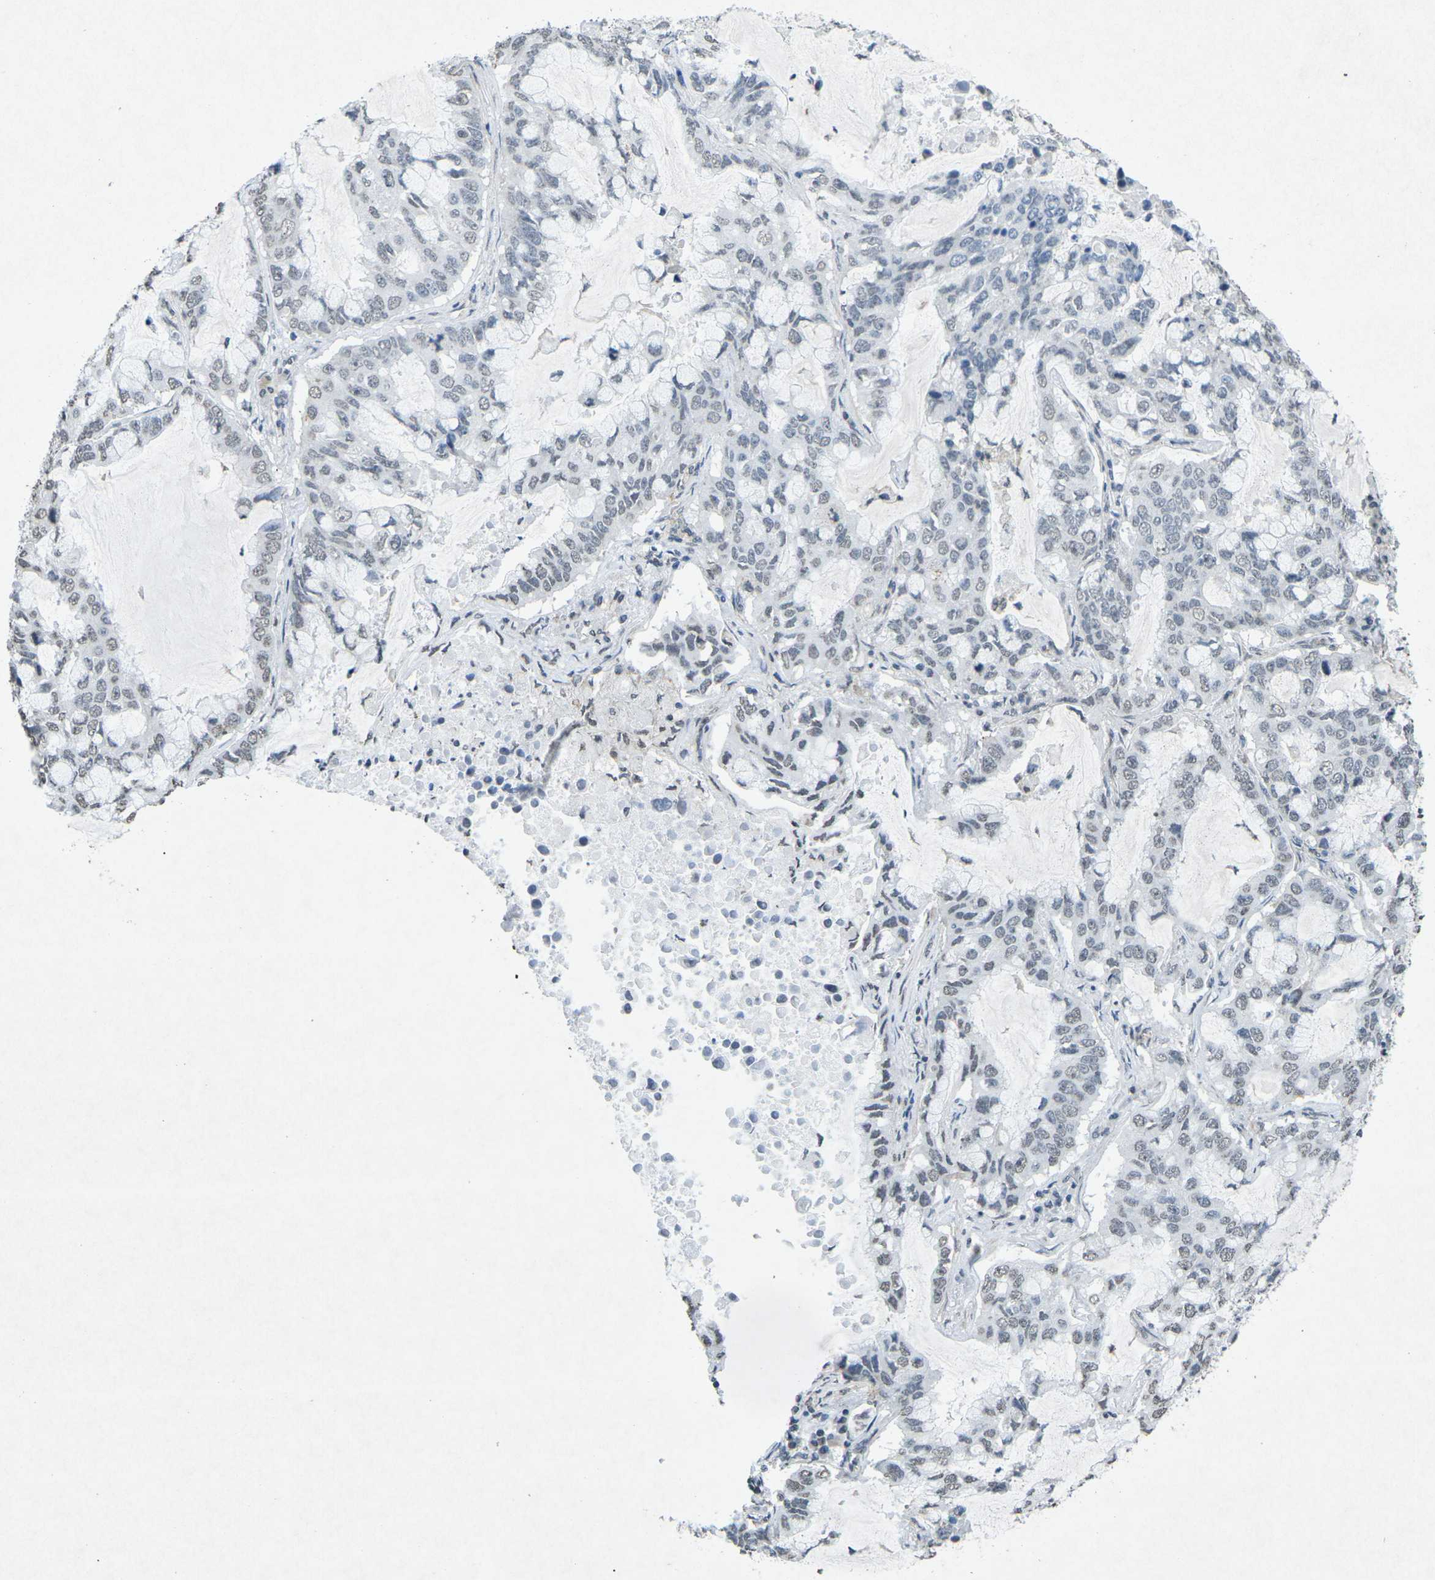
{"staining": {"intensity": "weak", "quantity": "<25%", "location": "nuclear"}, "tissue": "lung cancer", "cell_type": "Tumor cells", "image_type": "cancer", "snomed": [{"axis": "morphology", "description": "Adenocarcinoma, NOS"}, {"axis": "topography", "description": "Lung"}], "caption": "Image shows no protein positivity in tumor cells of lung adenocarcinoma tissue.", "gene": "TFR2", "patient": {"sex": "male", "age": 64}}